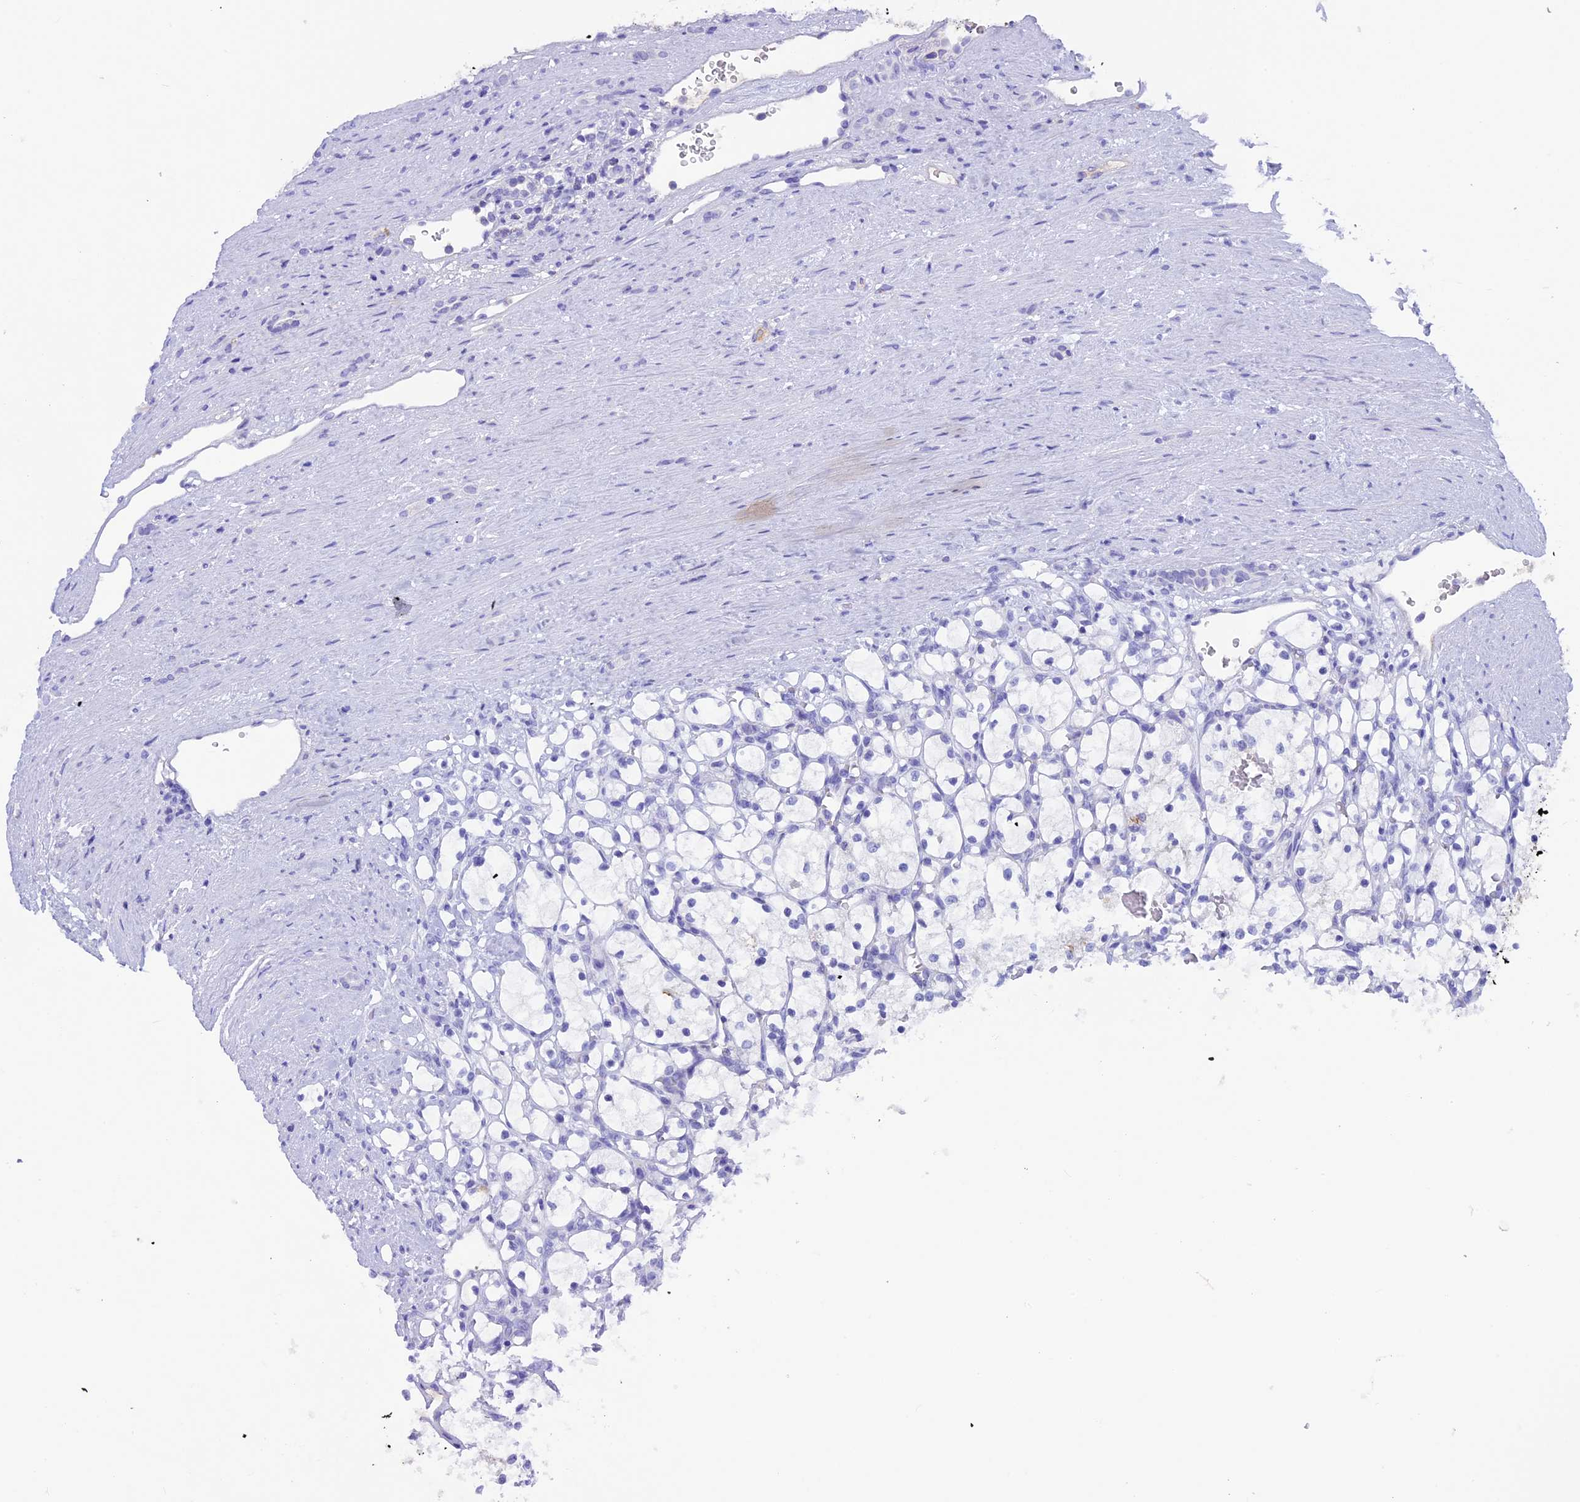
{"staining": {"intensity": "negative", "quantity": "none", "location": "none"}, "tissue": "renal cancer", "cell_type": "Tumor cells", "image_type": "cancer", "snomed": [{"axis": "morphology", "description": "Adenocarcinoma, NOS"}, {"axis": "topography", "description": "Kidney"}], "caption": "Immunohistochemistry micrograph of neoplastic tissue: adenocarcinoma (renal) stained with DAB displays no significant protein expression in tumor cells.", "gene": "IGSF6", "patient": {"sex": "female", "age": 69}}